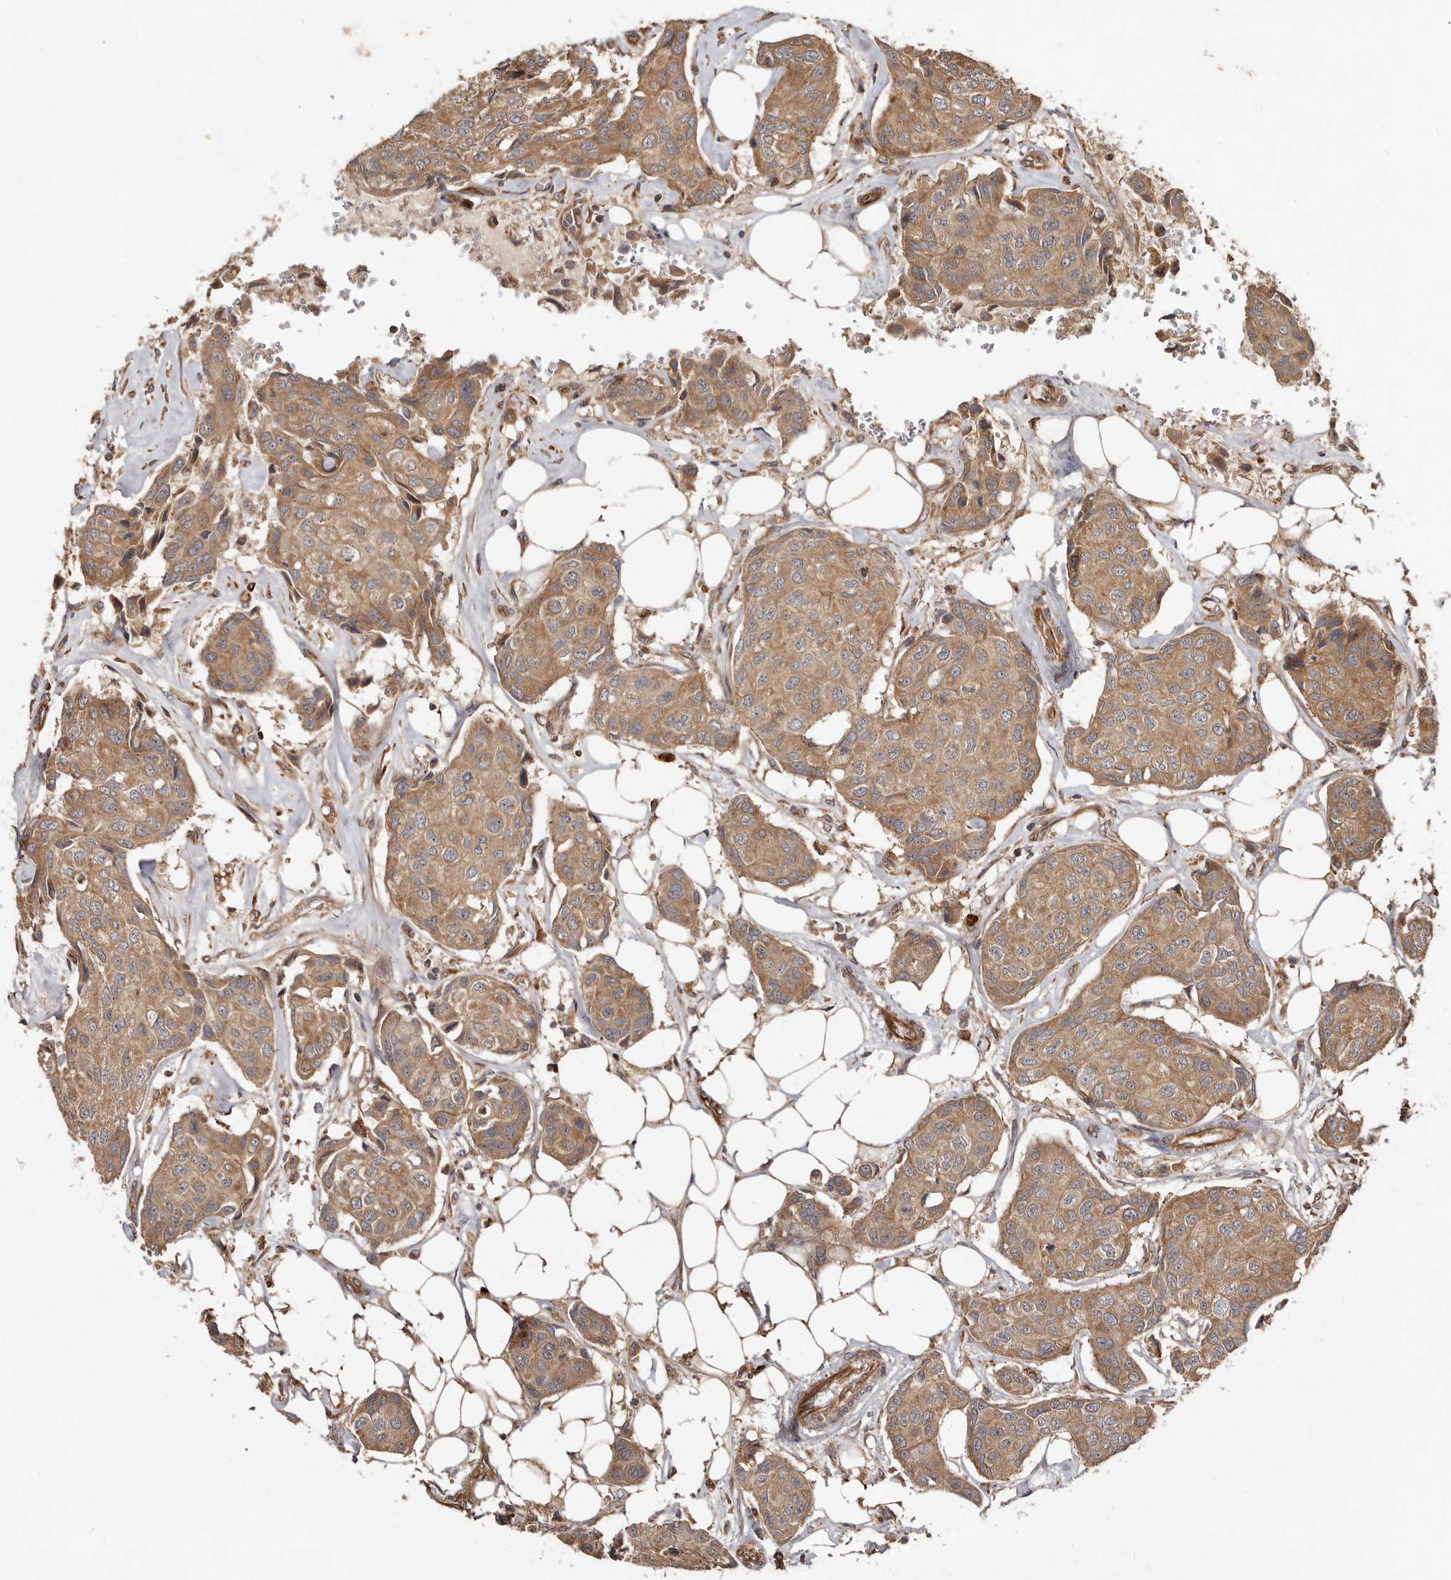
{"staining": {"intensity": "moderate", "quantity": ">75%", "location": "cytoplasmic/membranous"}, "tissue": "breast cancer", "cell_type": "Tumor cells", "image_type": "cancer", "snomed": [{"axis": "morphology", "description": "Duct carcinoma"}, {"axis": "topography", "description": "Breast"}], "caption": "An immunohistochemistry (IHC) image of tumor tissue is shown. Protein staining in brown shows moderate cytoplasmic/membranous positivity in breast cancer (infiltrating ductal carcinoma) within tumor cells.", "gene": "STK36", "patient": {"sex": "female", "age": 80}}